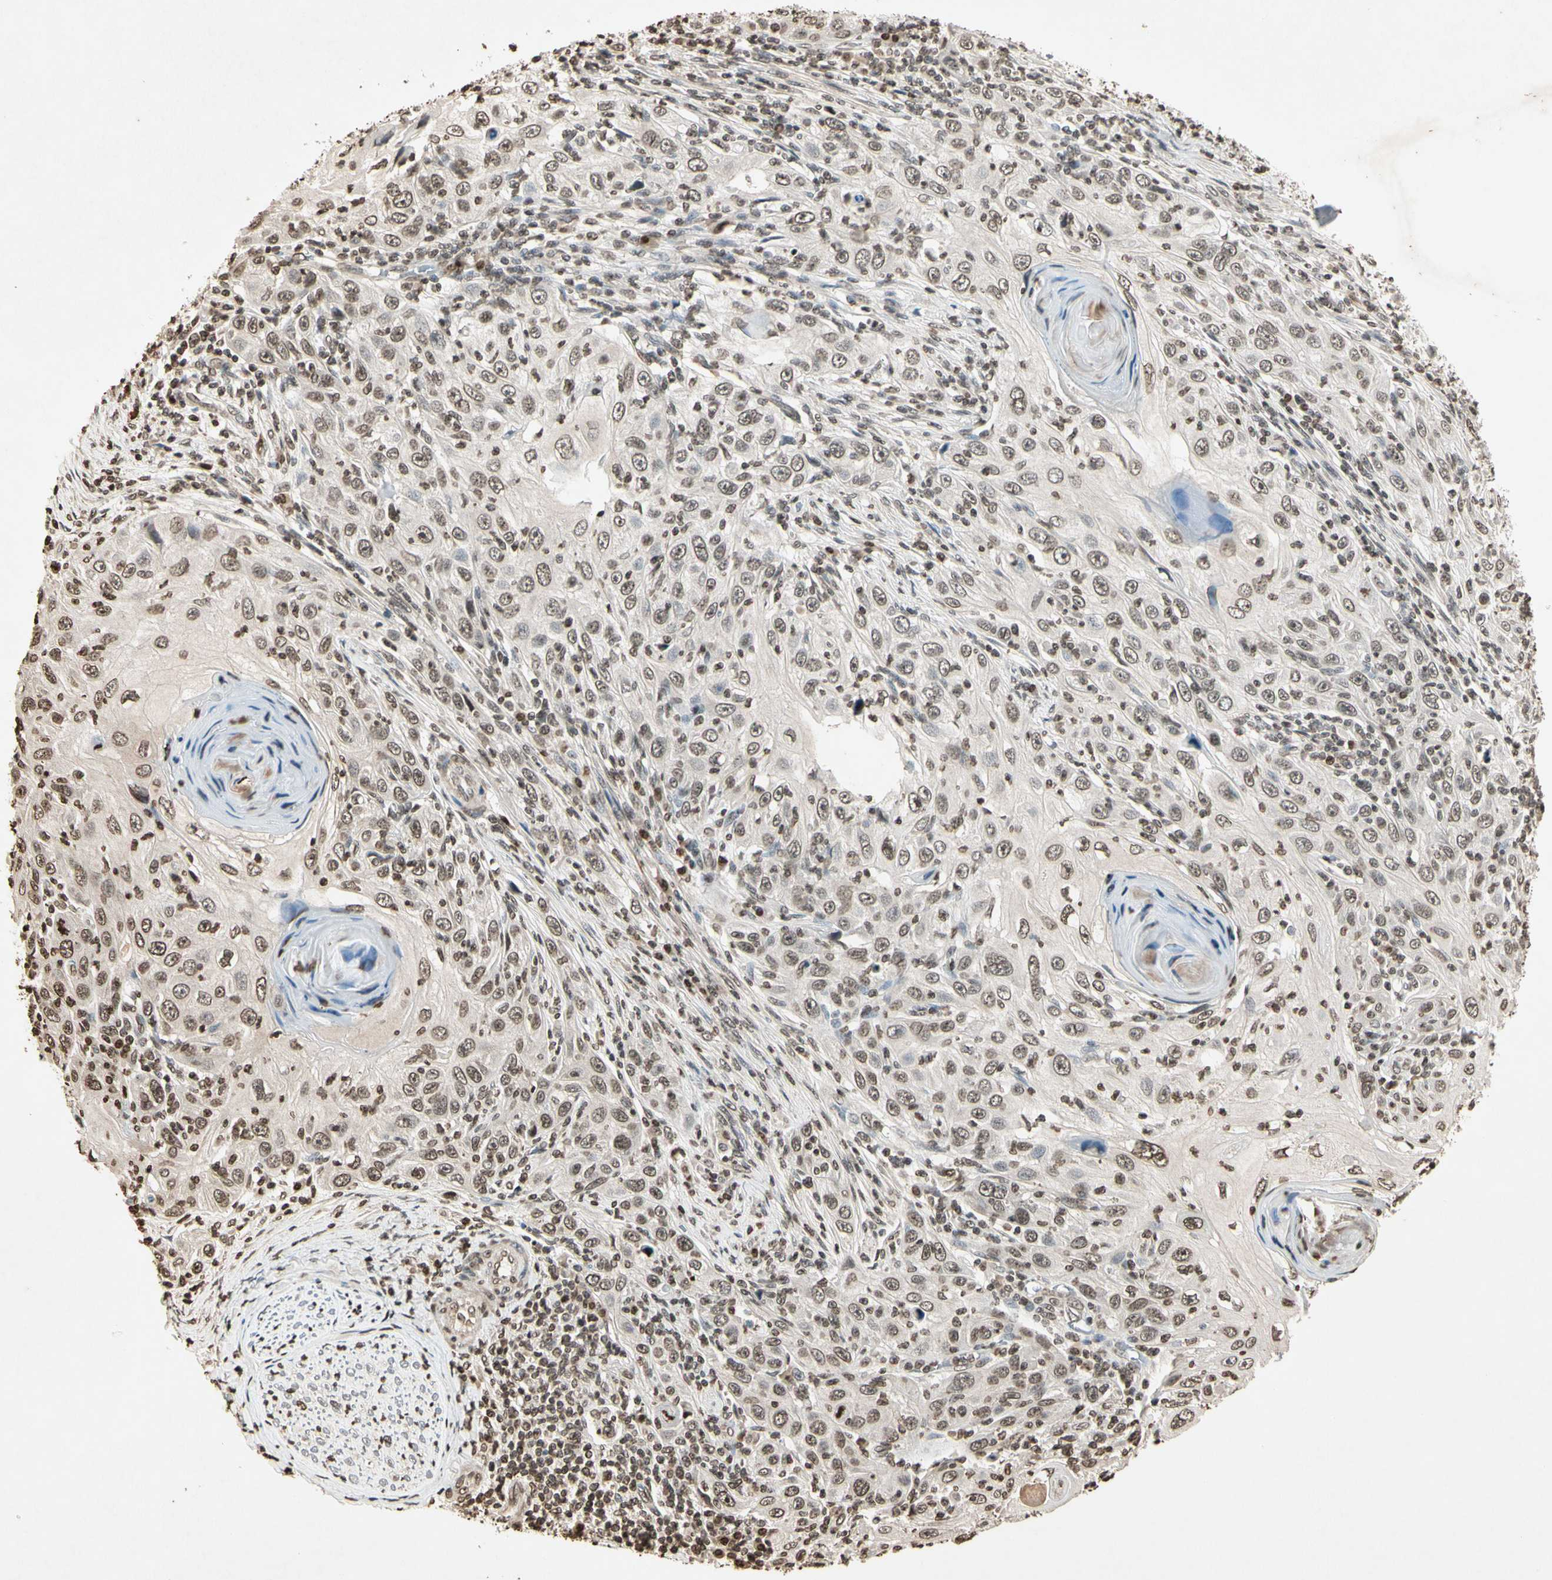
{"staining": {"intensity": "weak", "quantity": "25%-75%", "location": "nuclear"}, "tissue": "skin cancer", "cell_type": "Tumor cells", "image_type": "cancer", "snomed": [{"axis": "morphology", "description": "Squamous cell carcinoma, NOS"}, {"axis": "topography", "description": "Skin"}], "caption": "Skin cancer stained with immunohistochemistry (IHC) demonstrates weak nuclear expression in approximately 25%-75% of tumor cells.", "gene": "TOP1", "patient": {"sex": "female", "age": 88}}